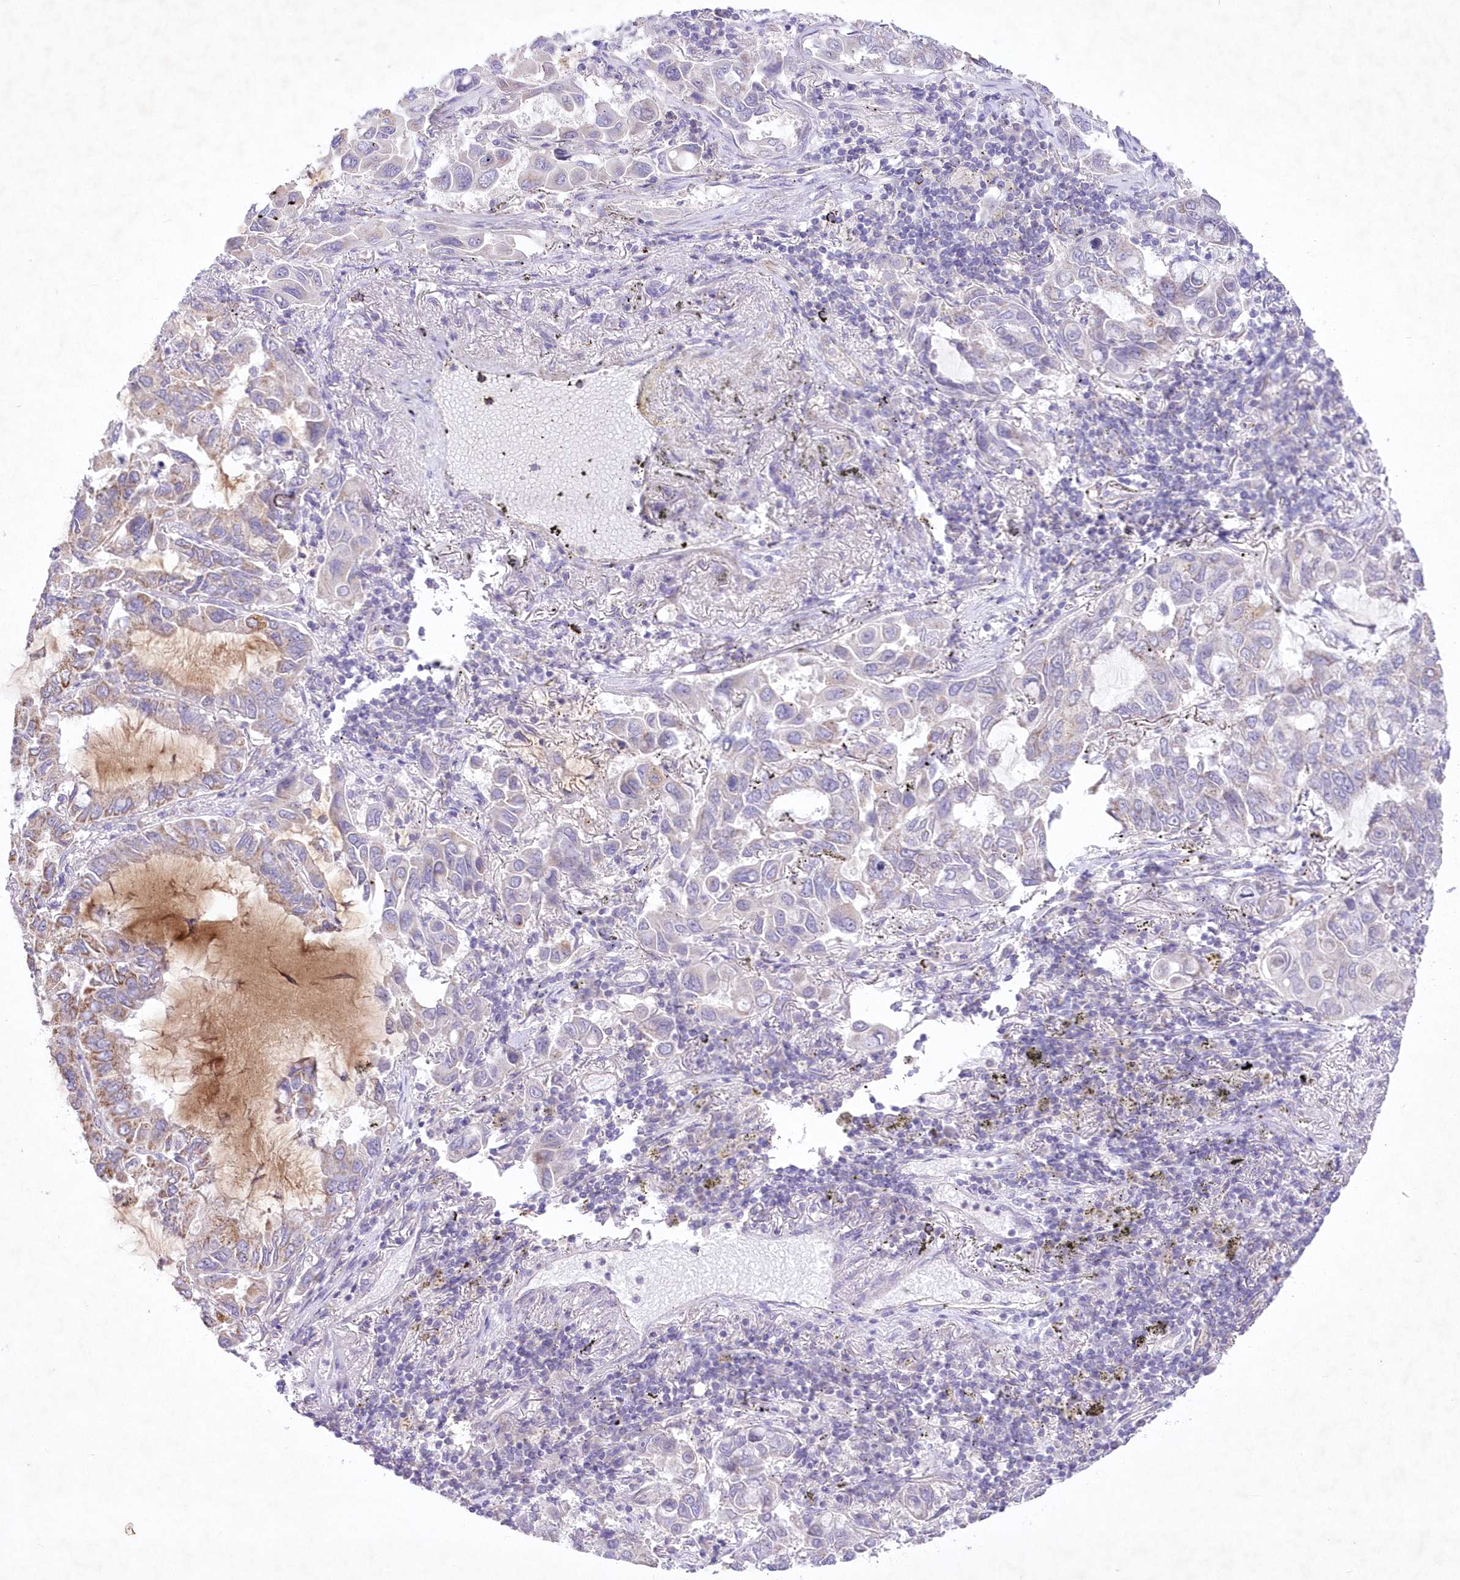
{"staining": {"intensity": "moderate", "quantity": "25%-75%", "location": "cytoplasmic/membranous"}, "tissue": "lung cancer", "cell_type": "Tumor cells", "image_type": "cancer", "snomed": [{"axis": "morphology", "description": "Adenocarcinoma, NOS"}, {"axis": "topography", "description": "Lung"}], "caption": "This photomicrograph exhibits lung cancer (adenocarcinoma) stained with immunohistochemistry (IHC) to label a protein in brown. The cytoplasmic/membranous of tumor cells show moderate positivity for the protein. Nuclei are counter-stained blue.", "gene": "ITSN2", "patient": {"sex": "male", "age": 64}}